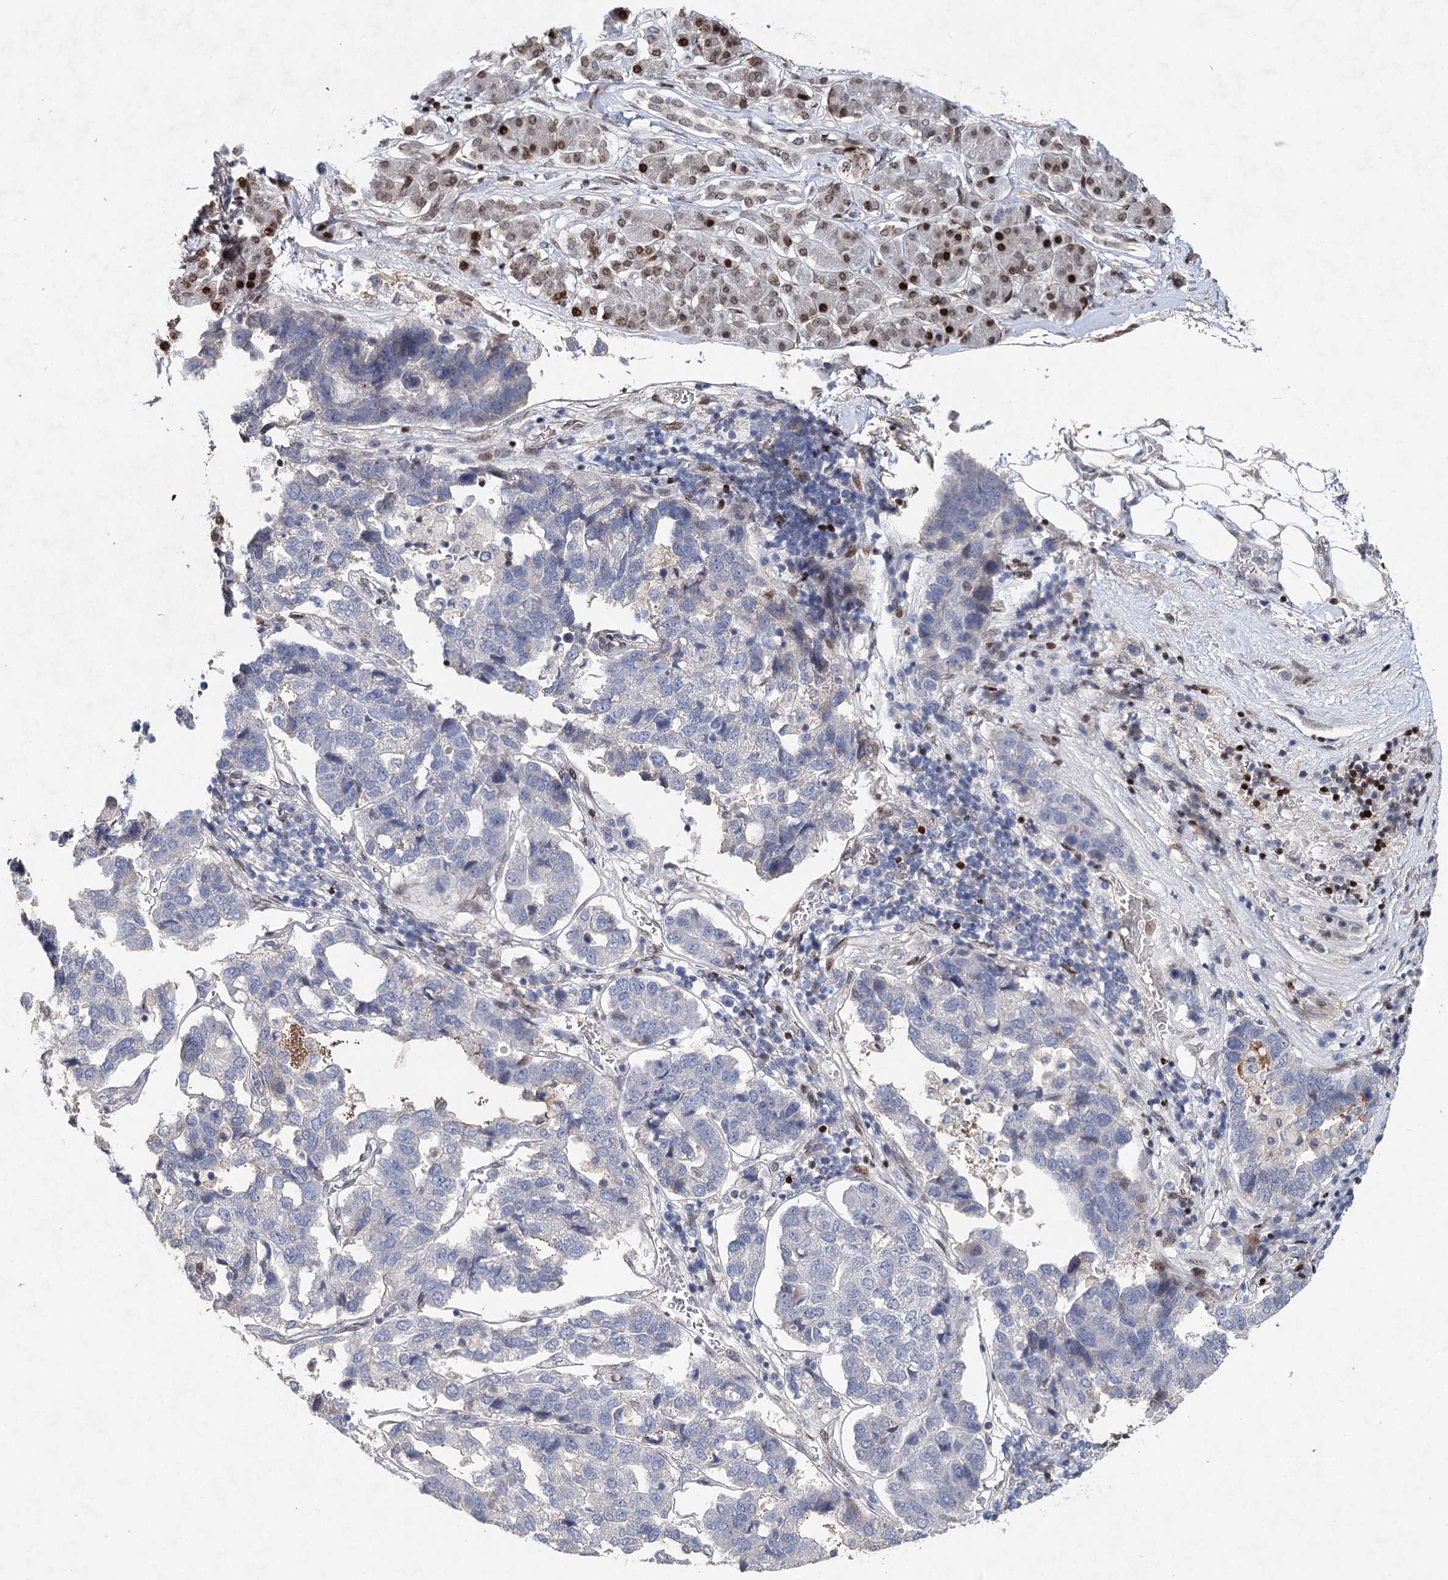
{"staining": {"intensity": "negative", "quantity": "none", "location": "none"}, "tissue": "pancreatic cancer", "cell_type": "Tumor cells", "image_type": "cancer", "snomed": [{"axis": "morphology", "description": "Adenocarcinoma, NOS"}, {"axis": "topography", "description": "Pancreas"}], "caption": "High magnification brightfield microscopy of pancreatic cancer stained with DAB (brown) and counterstained with hematoxylin (blue): tumor cells show no significant expression. (DAB (3,3'-diaminobenzidine) IHC with hematoxylin counter stain).", "gene": "FRMD4A", "patient": {"sex": "female", "age": 61}}